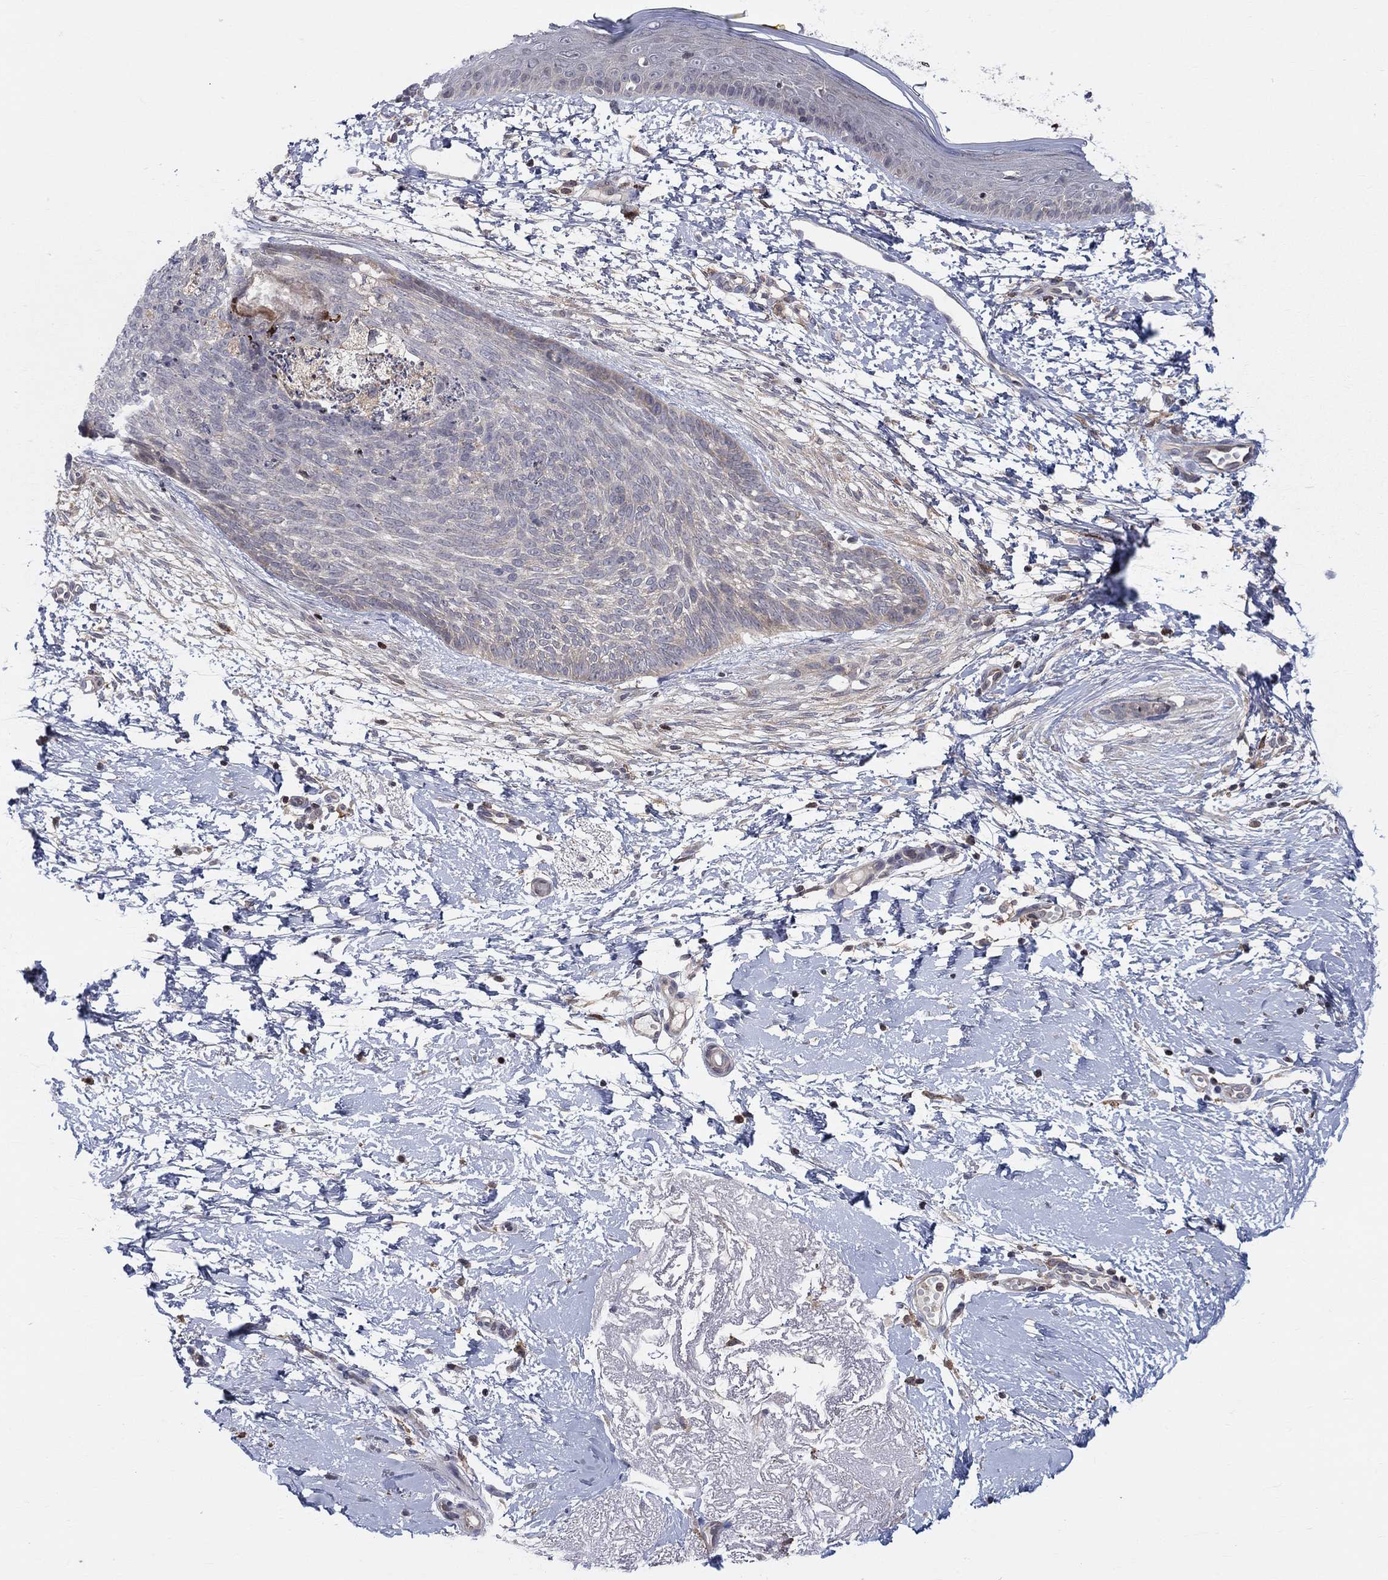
{"staining": {"intensity": "negative", "quantity": "none", "location": "none"}, "tissue": "skin cancer", "cell_type": "Tumor cells", "image_type": "cancer", "snomed": [{"axis": "morphology", "description": "Normal tissue, NOS"}, {"axis": "morphology", "description": "Basal cell carcinoma"}, {"axis": "topography", "description": "Skin"}], "caption": "A high-resolution photomicrograph shows IHC staining of skin basal cell carcinoma, which displays no significant expression in tumor cells. Brightfield microscopy of immunohistochemistry stained with DAB (brown) and hematoxylin (blue), captured at high magnification.", "gene": "ZNHIT3", "patient": {"sex": "male", "age": 84}}